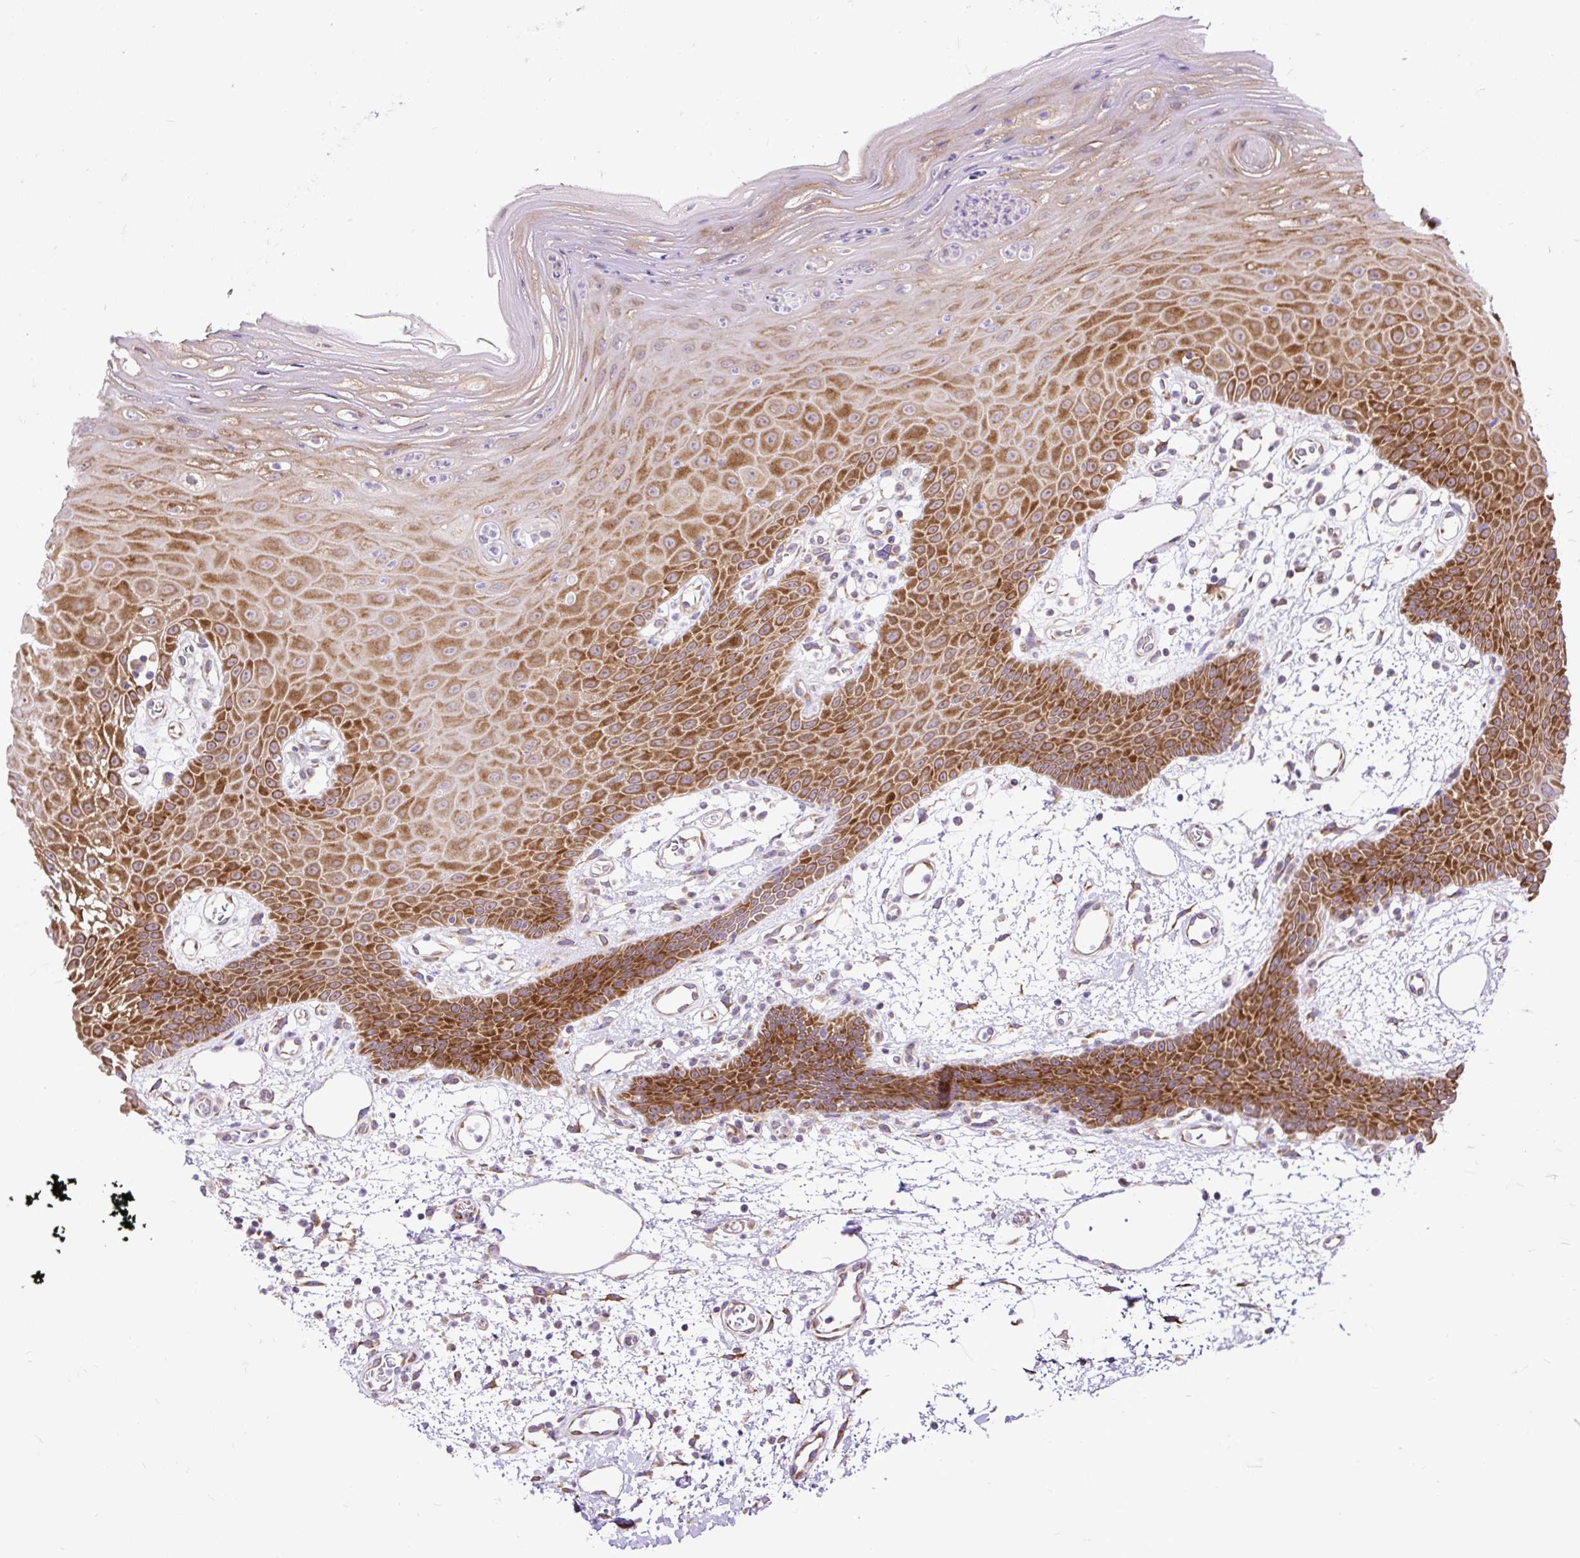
{"staining": {"intensity": "strong", "quantity": "25%-75%", "location": "cytoplasmic/membranous"}, "tissue": "oral mucosa", "cell_type": "Squamous epithelial cells", "image_type": "normal", "snomed": [{"axis": "morphology", "description": "Normal tissue, NOS"}, {"axis": "topography", "description": "Oral tissue"}], "caption": "Oral mucosa stained with DAB (3,3'-diaminobenzidine) immunohistochemistry (IHC) reveals high levels of strong cytoplasmic/membranous positivity in about 25%-75% of squamous epithelial cells. The staining was performed using DAB (3,3'-diaminobenzidine) to visualize the protein expression in brown, while the nuclei were stained in blue with hematoxylin (Magnification: 20x).", "gene": "RPS5", "patient": {"sex": "female", "age": 59}}